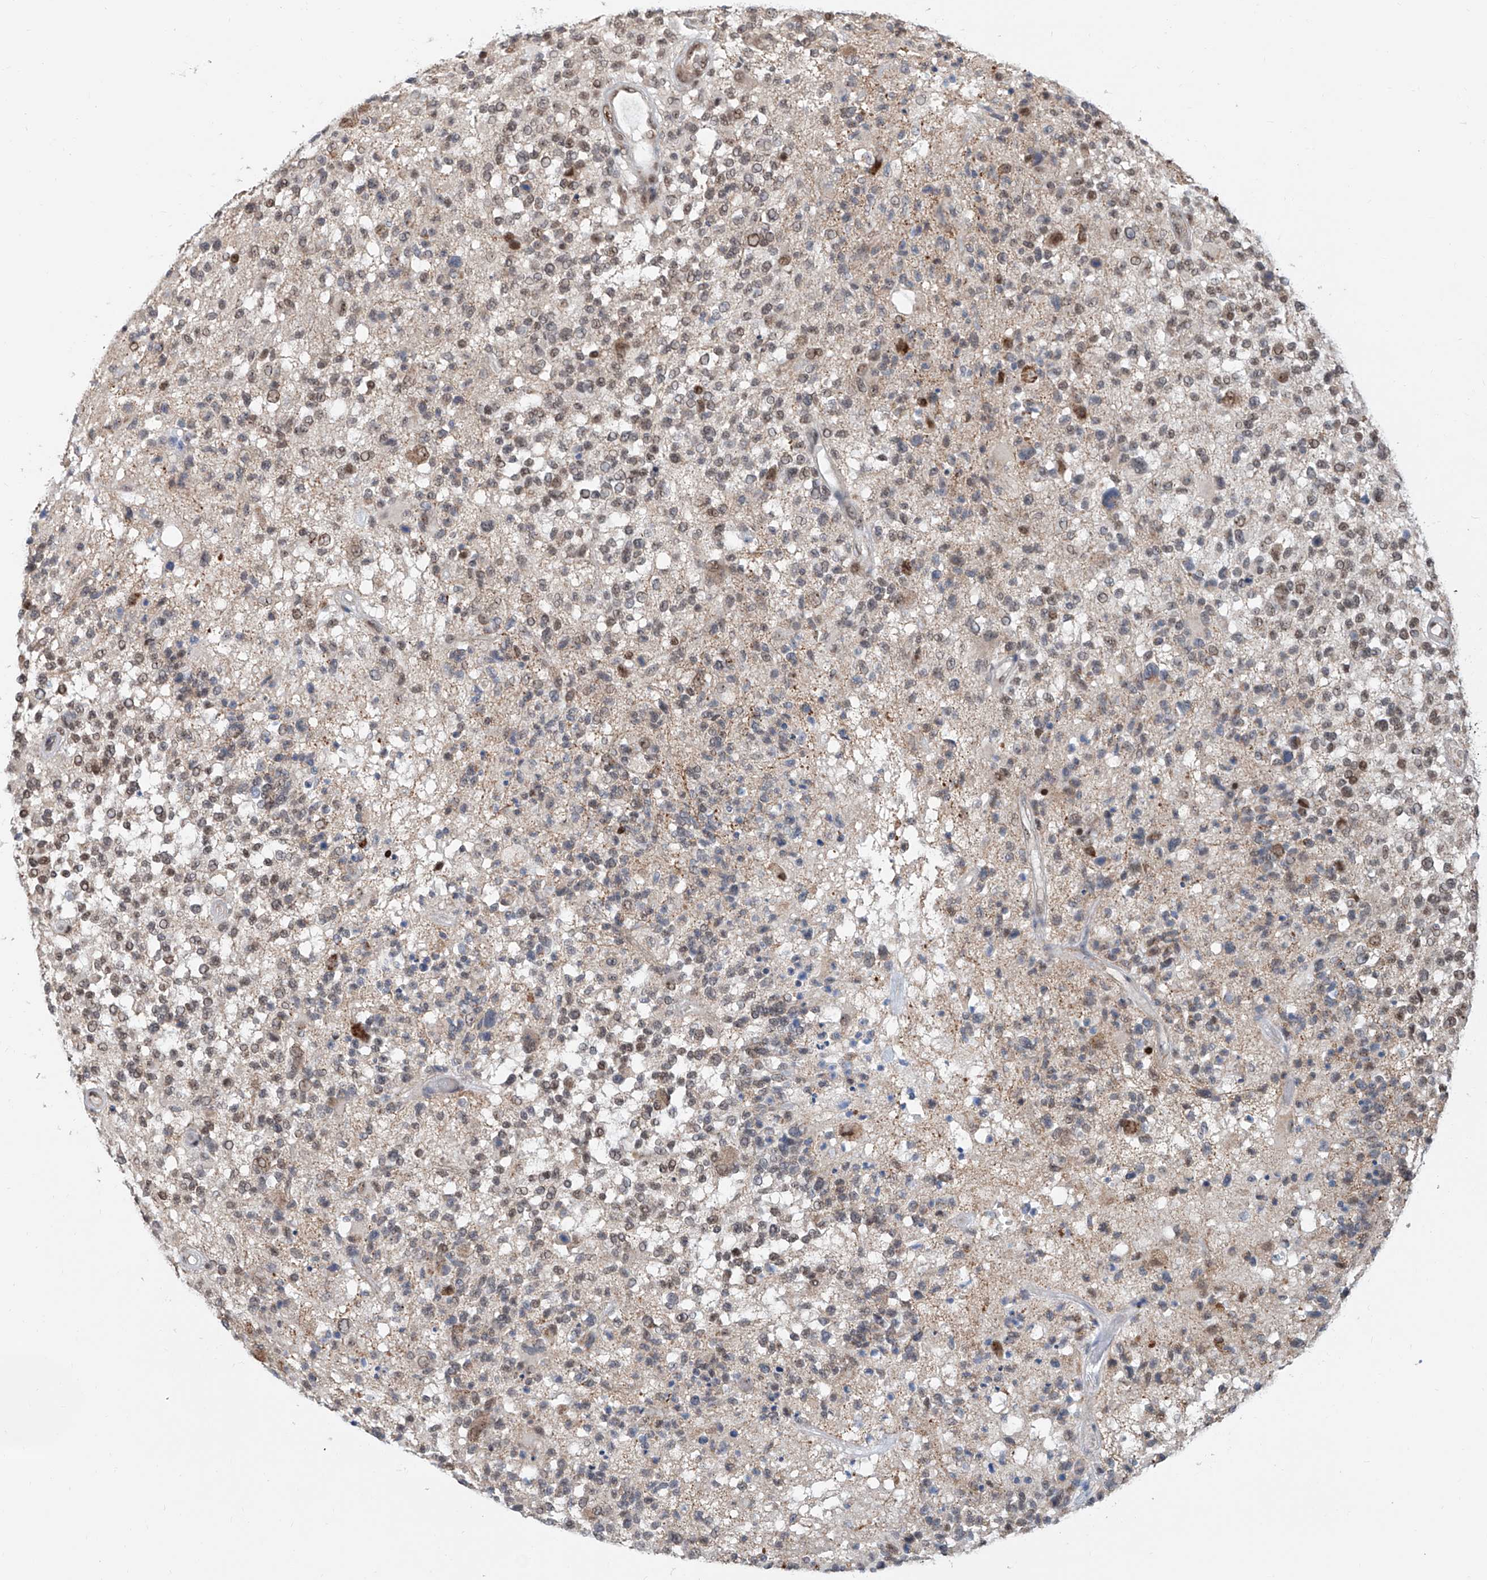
{"staining": {"intensity": "moderate", "quantity": ">75%", "location": "nuclear"}, "tissue": "glioma", "cell_type": "Tumor cells", "image_type": "cancer", "snomed": [{"axis": "morphology", "description": "Glioma, malignant, High grade"}, {"axis": "morphology", "description": "Glioblastoma, NOS"}, {"axis": "topography", "description": "Brain"}], "caption": "Malignant high-grade glioma stained for a protein shows moderate nuclear positivity in tumor cells.", "gene": "SDE2", "patient": {"sex": "male", "age": 60}}